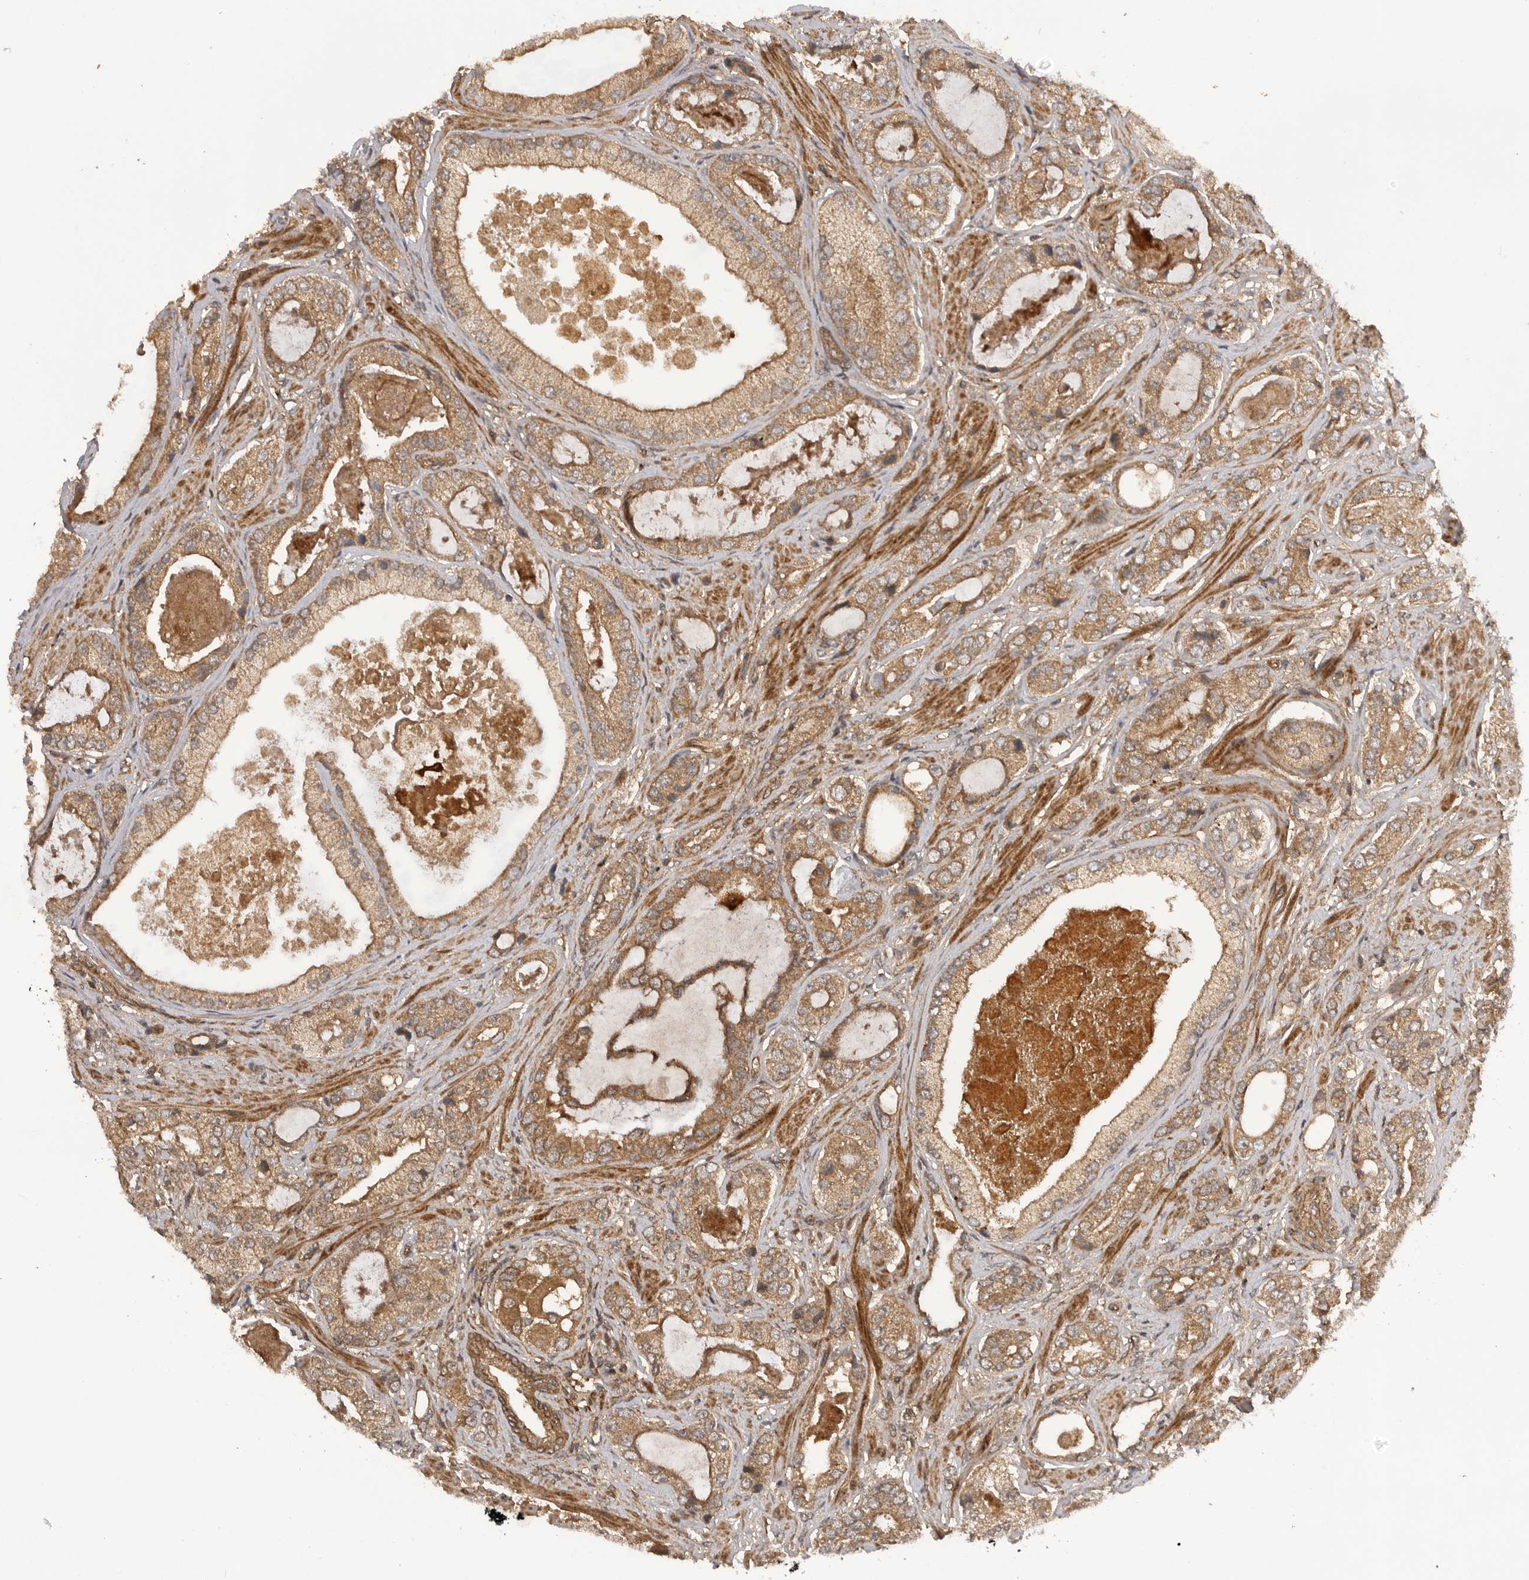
{"staining": {"intensity": "moderate", "quantity": ">75%", "location": "cytoplasmic/membranous"}, "tissue": "prostate cancer", "cell_type": "Tumor cells", "image_type": "cancer", "snomed": [{"axis": "morphology", "description": "Normal tissue, NOS"}, {"axis": "morphology", "description": "Adenocarcinoma, High grade"}, {"axis": "topography", "description": "Prostate"}, {"axis": "topography", "description": "Peripheral nerve tissue"}], "caption": "Prostate cancer tissue exhibits moderate cytoplasmic/membranous expression in approximately >75% of tumor cells", "gene": "PRDX4", "patient": {"sex": "male", "age": 59}}